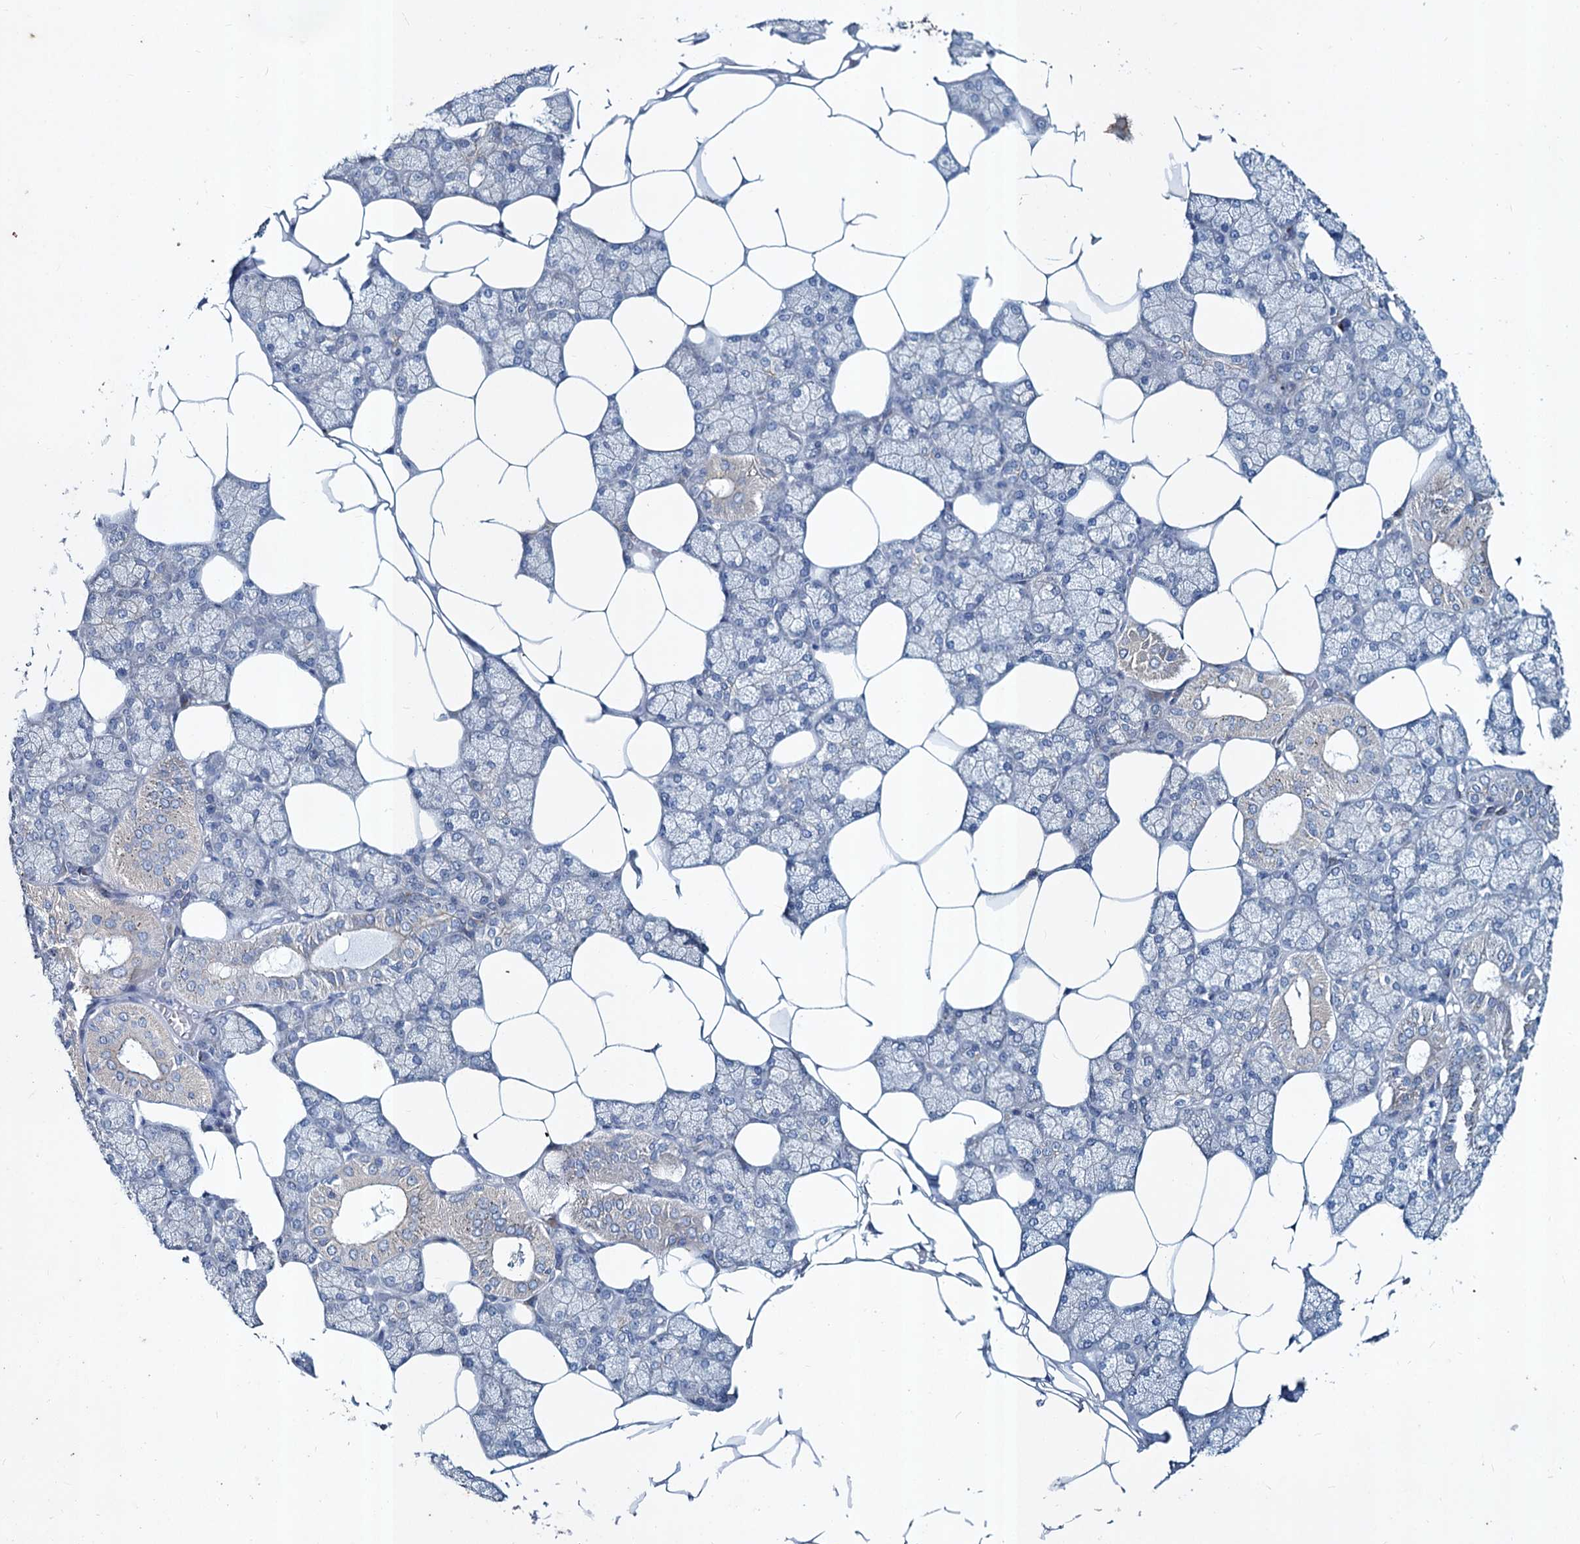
{"staining": {"intensity": "moderate", "quantity": "<25%", "location": "cytoplasmic/membranous"}, "tissue": "salivary gland", "cell_type": "Glandular cells", "image_type": "normal", "snomed": [{"axis": "morphology", "description": "Normal tissue, NOS"}, {"axis": "topography", "description": "Salivary gland"}], "caption": "Brown immunohistochemical staining in unremarkable salivary gland shows moderate cytoplasmic/membranous staining in approximately <25% of glandular cells. Nuclei are stained in blue.", "gene": "TMX2", "patient": {"sex": "male", "age": 62}}